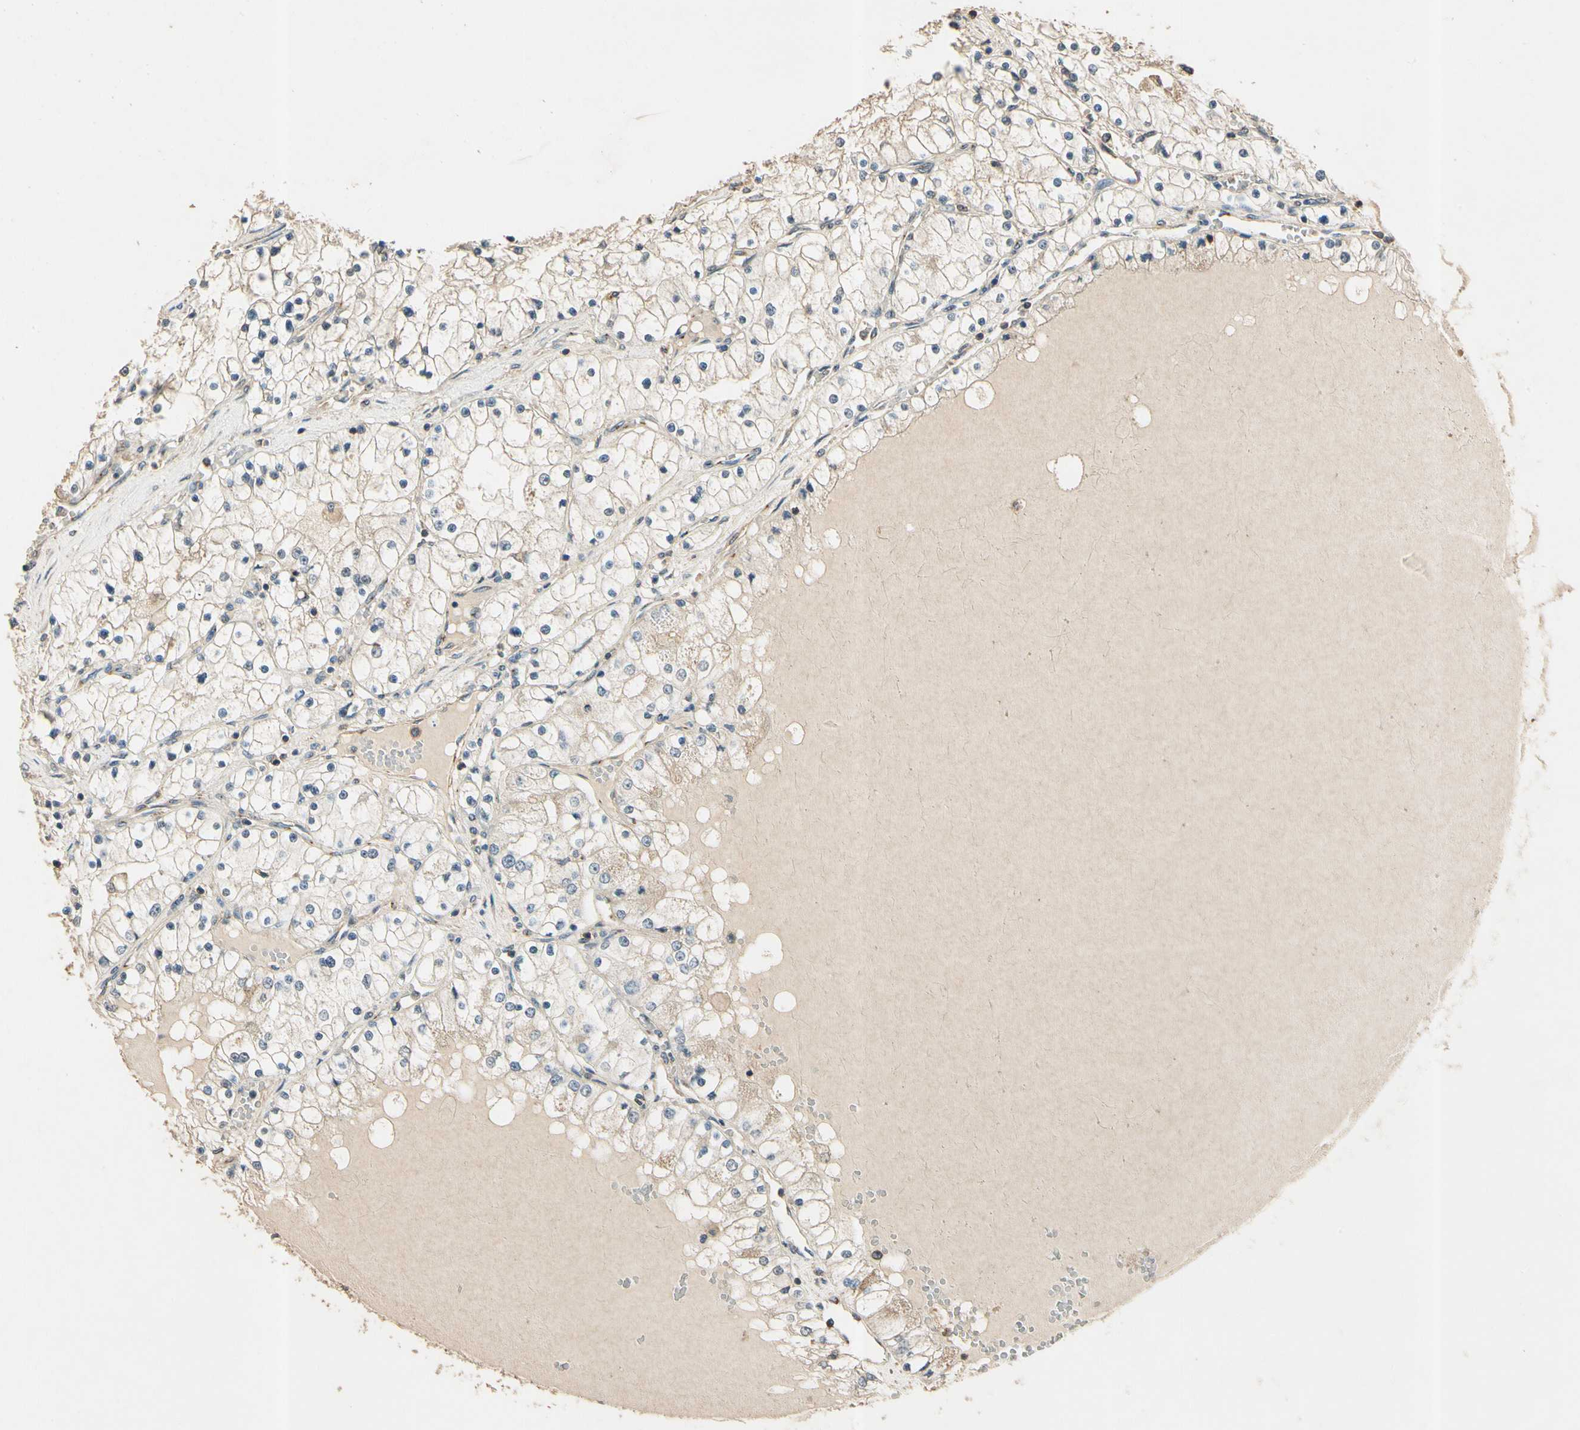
{"staining": {"intensity": "negative", "quantity": "none", "location": "none"}, "tissue": "renal cancer", "cell_type": "Tumor cells", "image_type": "cancer", "snomed": [{"axis": "morphology", "description": "Adenocarcinoma, NOS"}, {"axis": "topography", "description": "Kidney"}], "caption": "An immunohistochemistry (IHC) histopathology image of renal adenocarcinoma is shown. There is no staining in tumor cells of renal adenocarcinoma.", "gene": "AKAP9", "patient": {"sex": "male", "age": 68}}